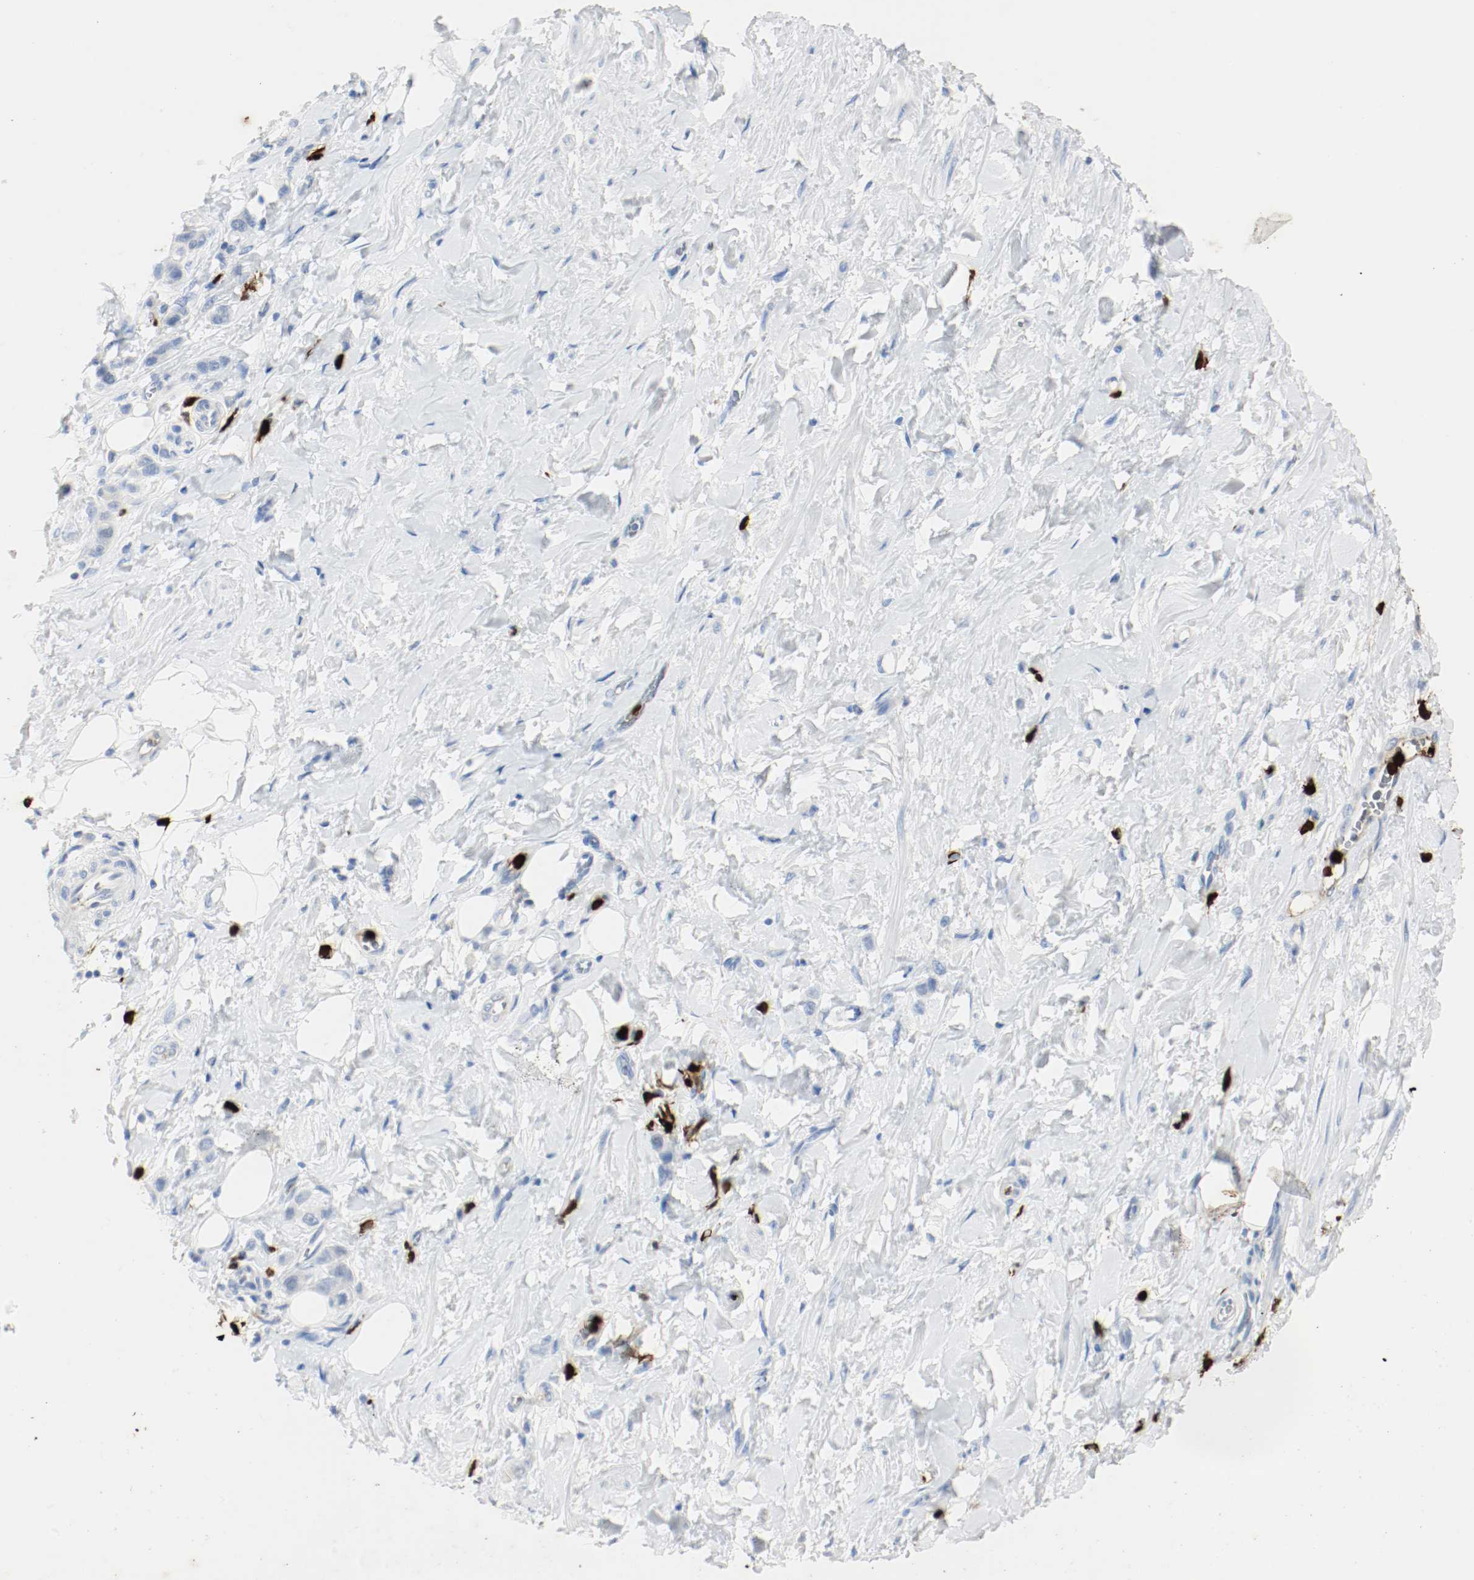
{"staining": {"intensity": "negative", "quantity": "none", "location": "none"}, "tissue": "stomach cancer", "cell_type": "Tumor cells", "image_type": "cancer", "snomed": [{"axis": "morphology", "description": "Adenocarcinoma, NOS"}, {"axis": "topography", "description": "Stomach"}], "caption": "Immunohistochemistry micrograph of neoplastic tissue: human stomach cancer (adenocarcinoma) stained with DAB (3,3'-diaminobenzidine) reveals no significant protein expression in tumor cells.", "gene": "S100A9", "patient": {"sex": "male", "age": 82}}